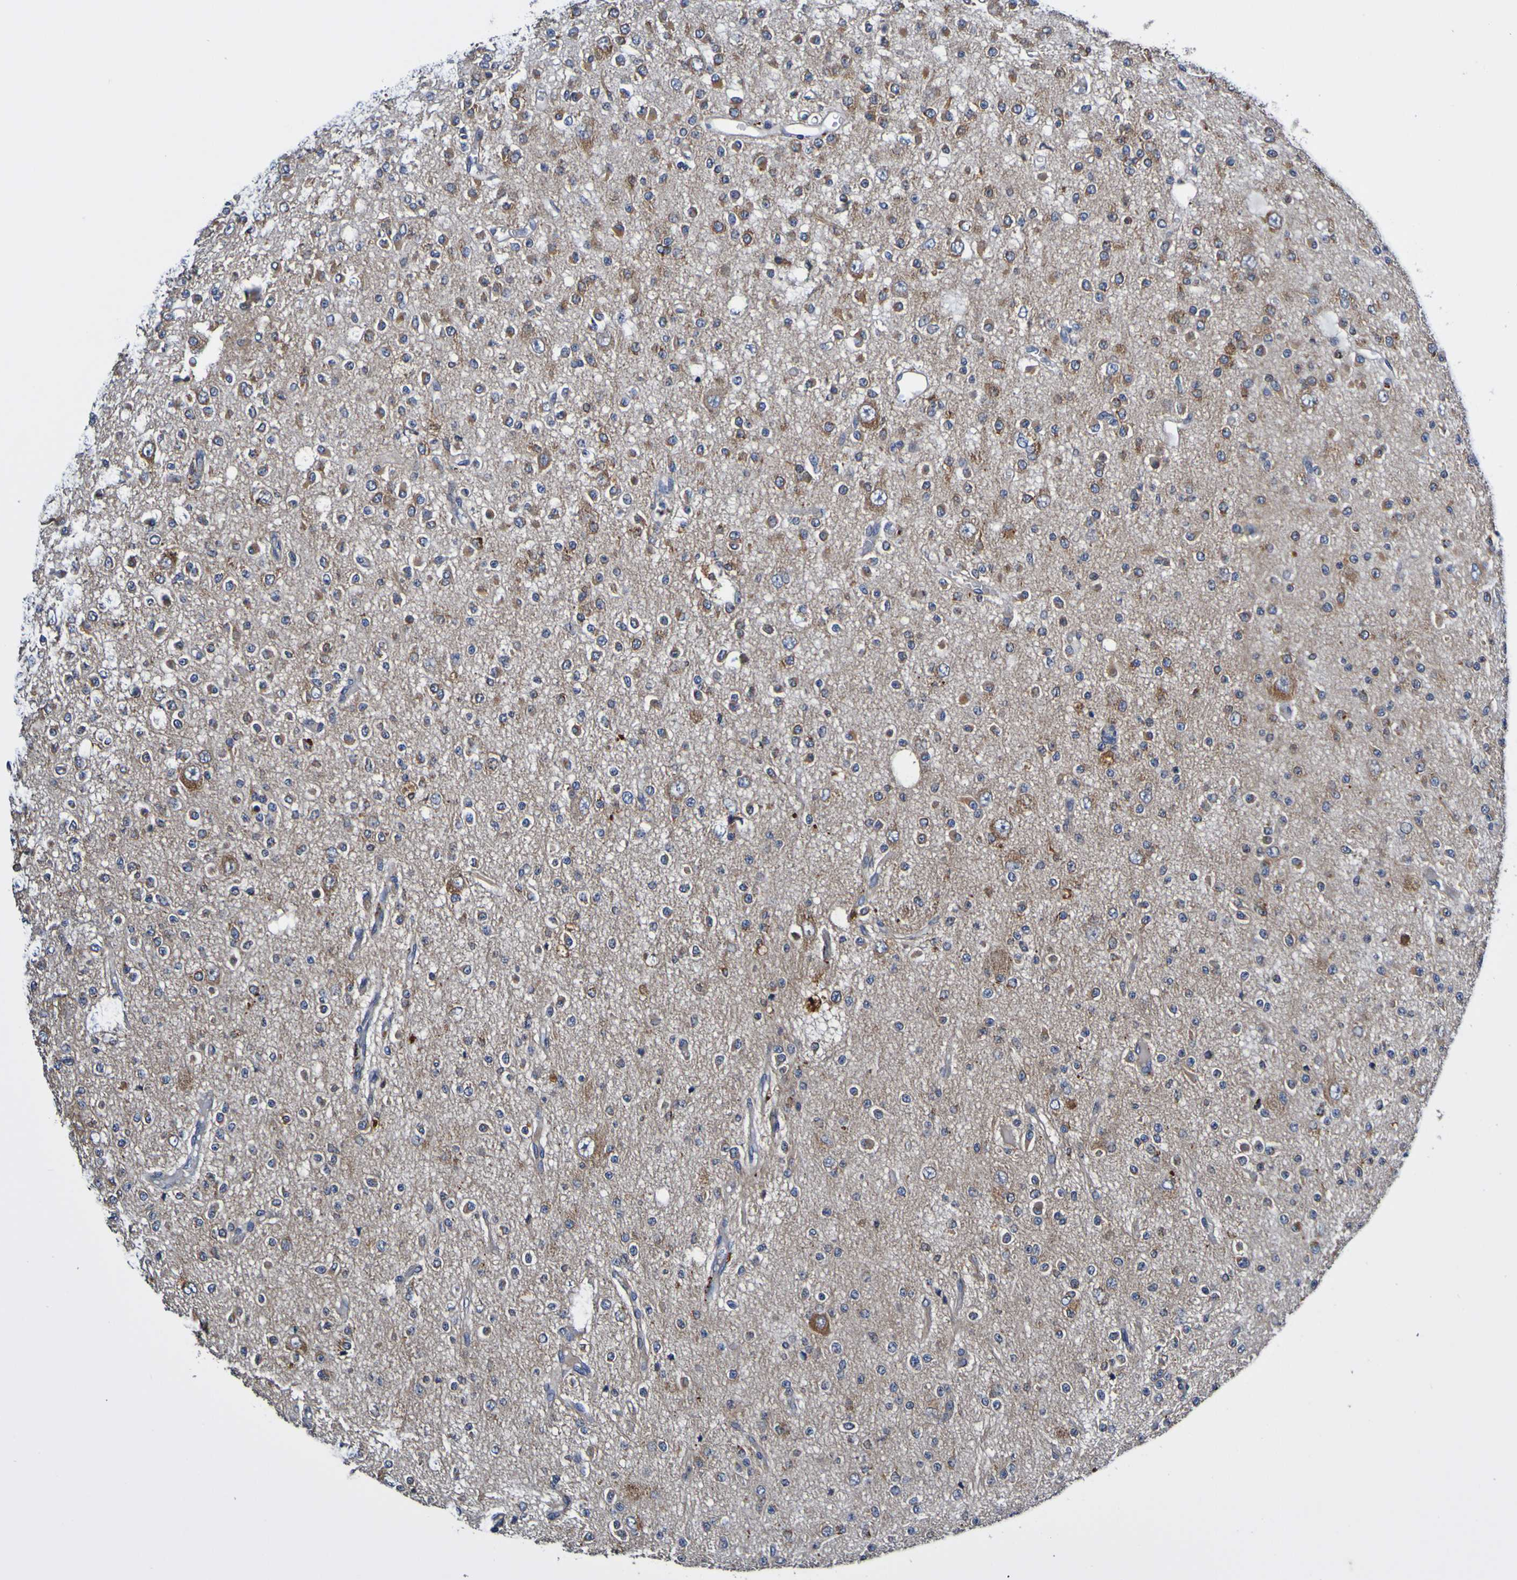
{"staining": {"intensity": "moderate", "quantity": ">75%", "location": "cytoplasmic/membranous"}, "tissue": "glioma", "cell_type": "Tumor cells", "image_type": "cancer", "snomed": [{"axis": "morphology", "description": "Glioma, malignant, Low grade"}, {"axis": "topography", "description": "Brain"}], "caption": "Approximately >75% of tumor cells in glioma display moderate cytoplasmic/membranous protein positivity as visualized by brown immunohistochemical staining.", "gene": "METAP2", "patient": {"sex": "male", "age": 38}}